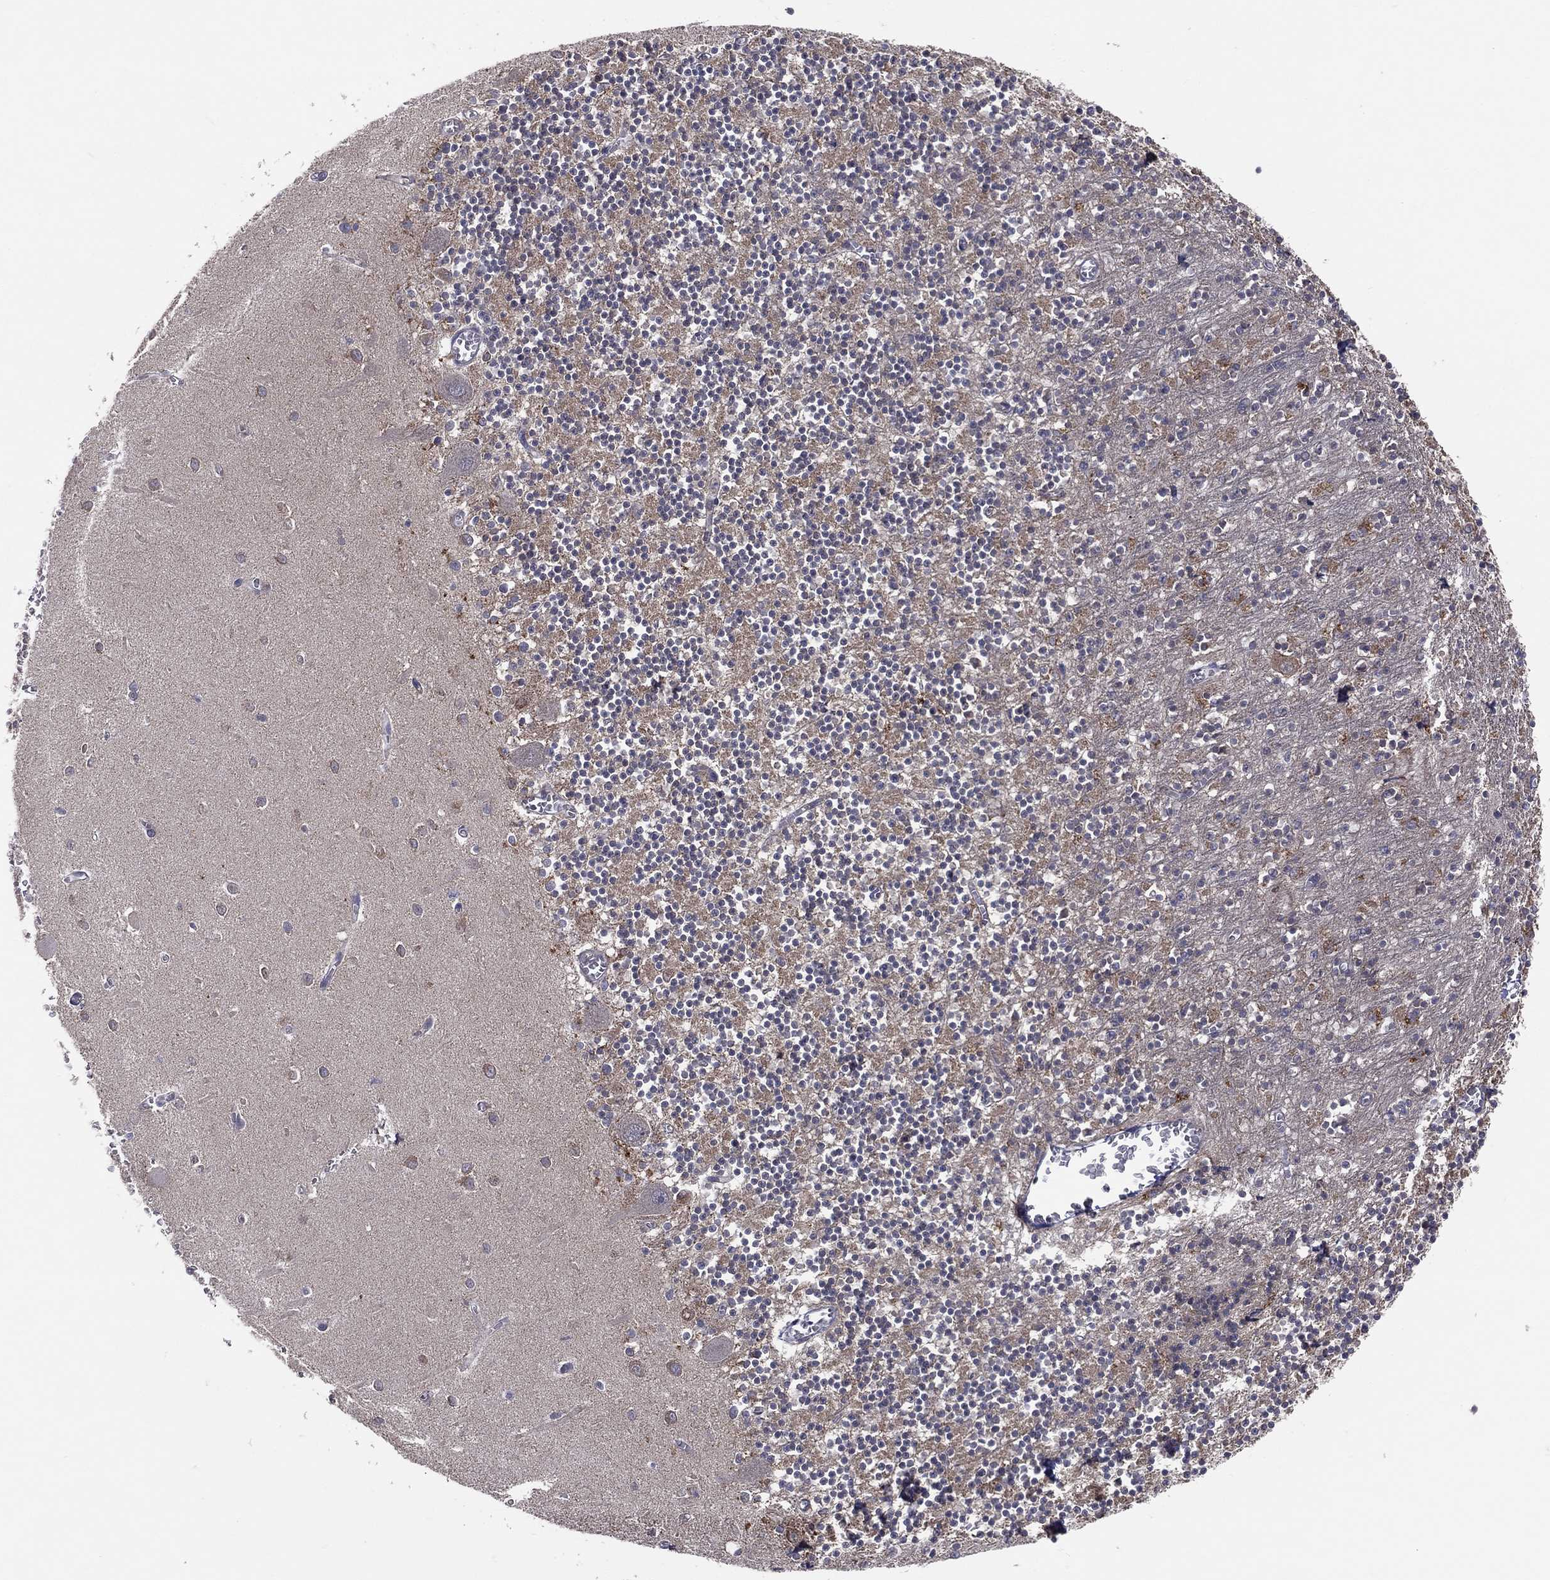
{"staining": {"intensity": "negative", "quantity": "none", "location": "none"}, "tissue": "cerebellum", "cell_type": "Cells in granular layer", "image_type": "normal", "snomed": [{"axis": "morphology", "description": "Normal tissue, NOS"}, {"axis": "topography", "description": "Cerebellum"}], "caption": "An image of cerebellum stained for a protein displays no brown staining in cells in granular layer. (DAB (3,3'-diaminobenzidine) immunohistochemistry, high magnification).", "gene": "STARD3", "patient": {"sex": "female", "age": 64}}